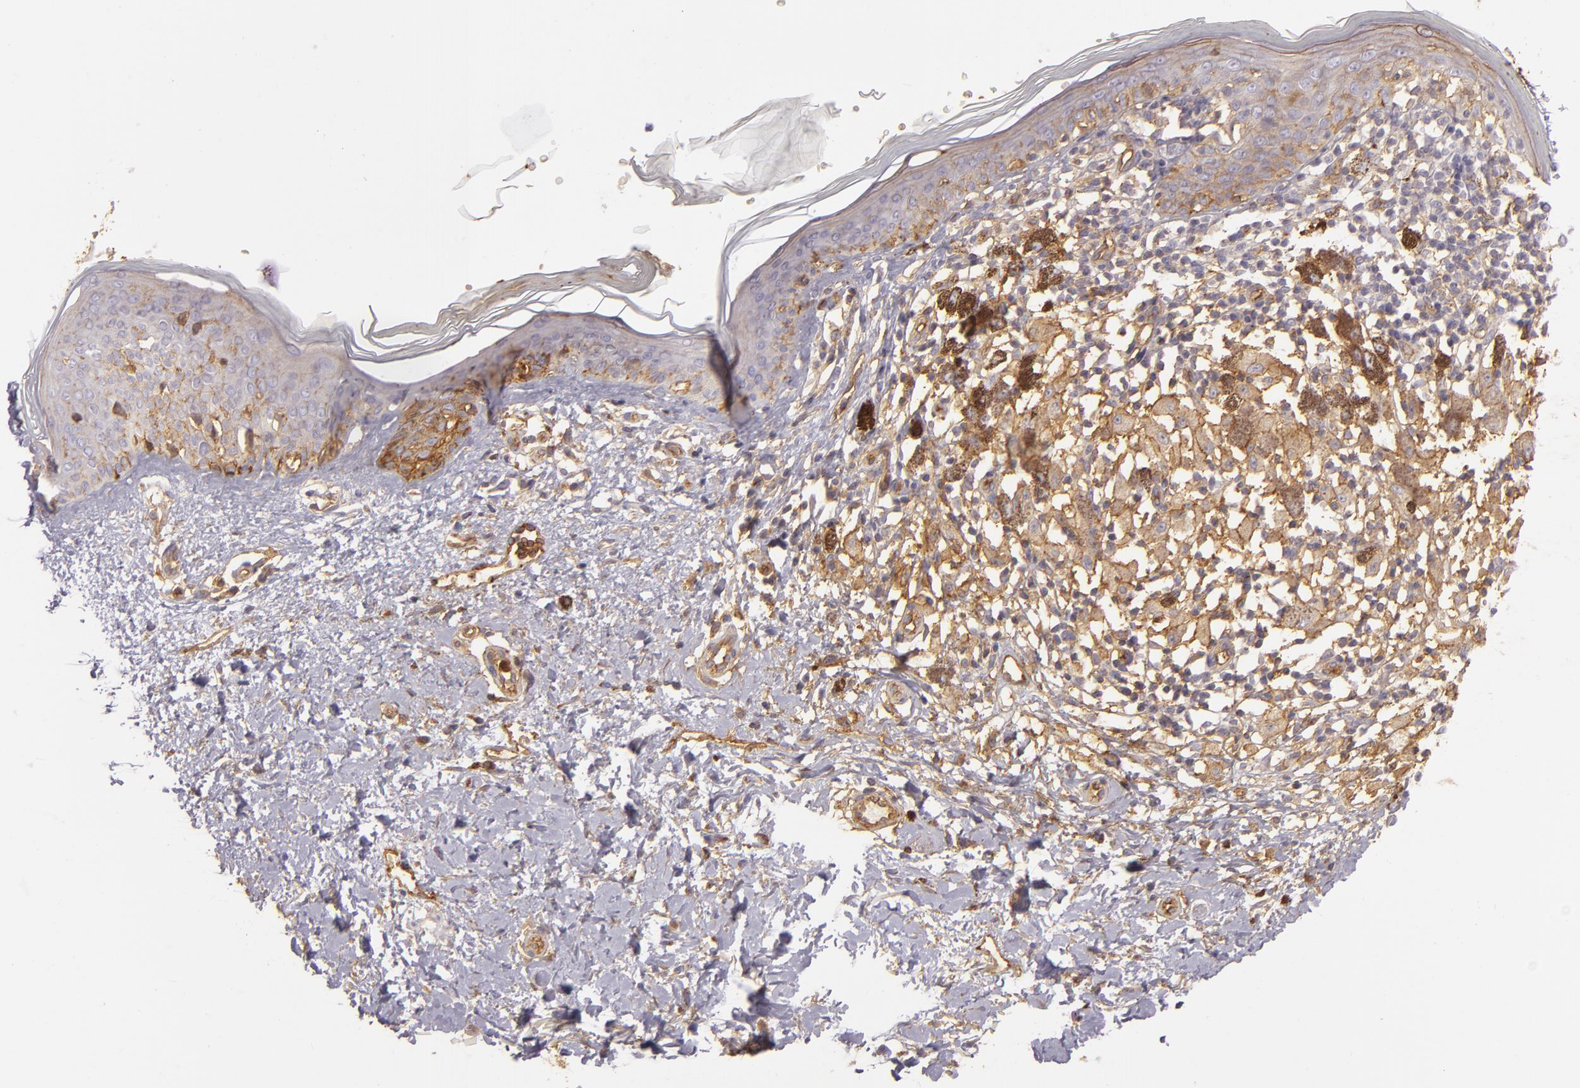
{"staining": {"intensity": "moderate", "quantity": ">75%", "location": "cytoplasmic/membranous"}, "tissue": "melanoma", "cell_type": "Tumor cells", "image_type": "cancer", "snomed": [{"axis": "morphology", "description": "Malignant melanoma, NOS"}, {"axis": "topography", "description": "Skin"}], "caption": "A high-resolution image shows IHC staining of melanoma, which displays moderate cytoplasmic/membranous staining in about >75% of tumor cells.", "gene": "CD59", "patient": {"sex": "male", "age": 88}}